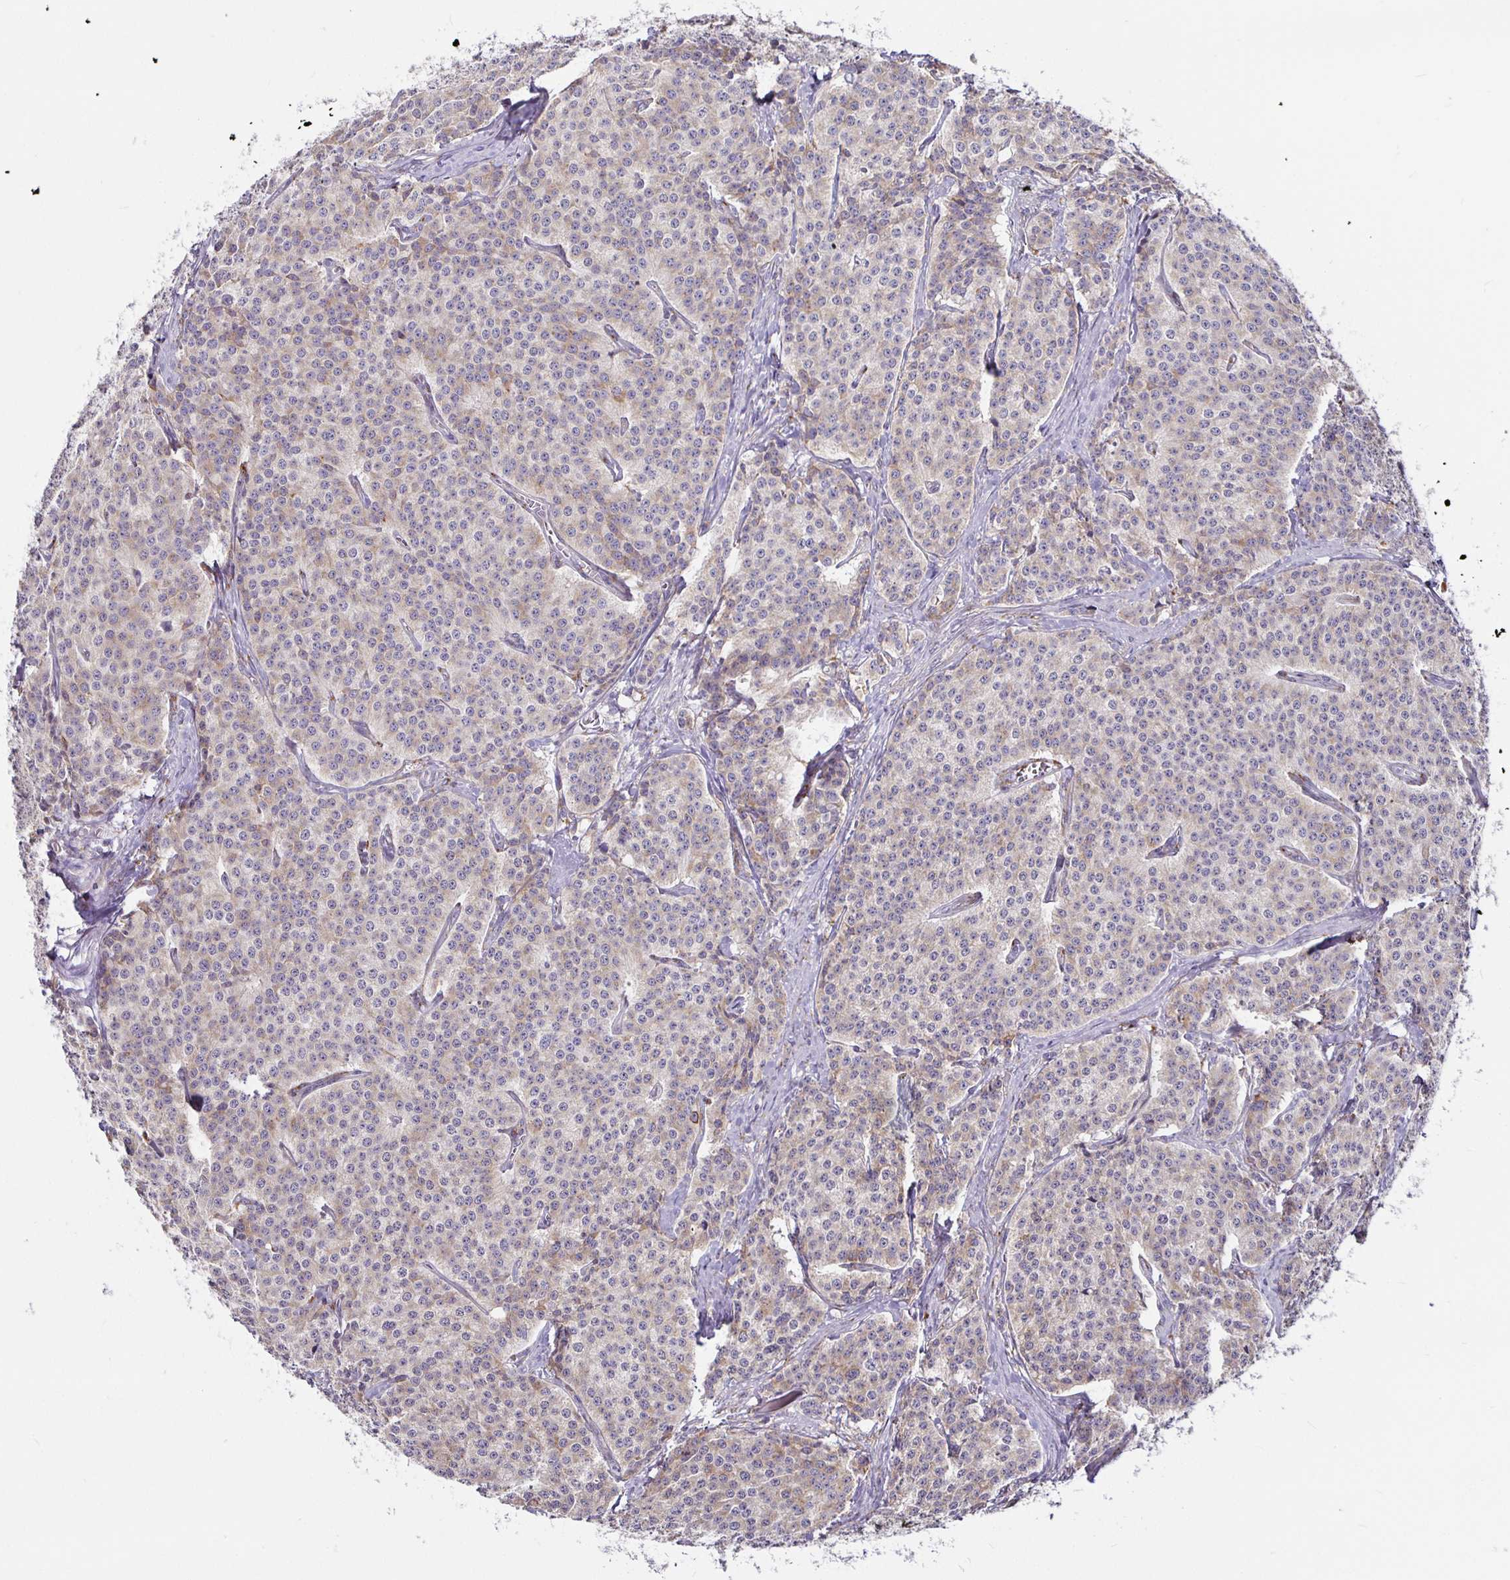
{"staining": {"intensity": "weak", "quantity": "25%-75%", "location": "cytoplasmic/membranous"}, "tissue": "carcinoid", "cell_type": "Tumor cells", "image_type": "cancer", "snomed": [{"axis": "morphology", "description": "Carcinoid, malignant, NOS"}, {"axis": "topography", "description": "Small intestine"}], "caption": "Protein analysis of carcinoid (malignant) tissue shows weak cytoplasmic/membranous positivity in about 25%-75% of tumor cells.", "gene": "P4HA2", "patient": {"sex": "female", "age": 64}}